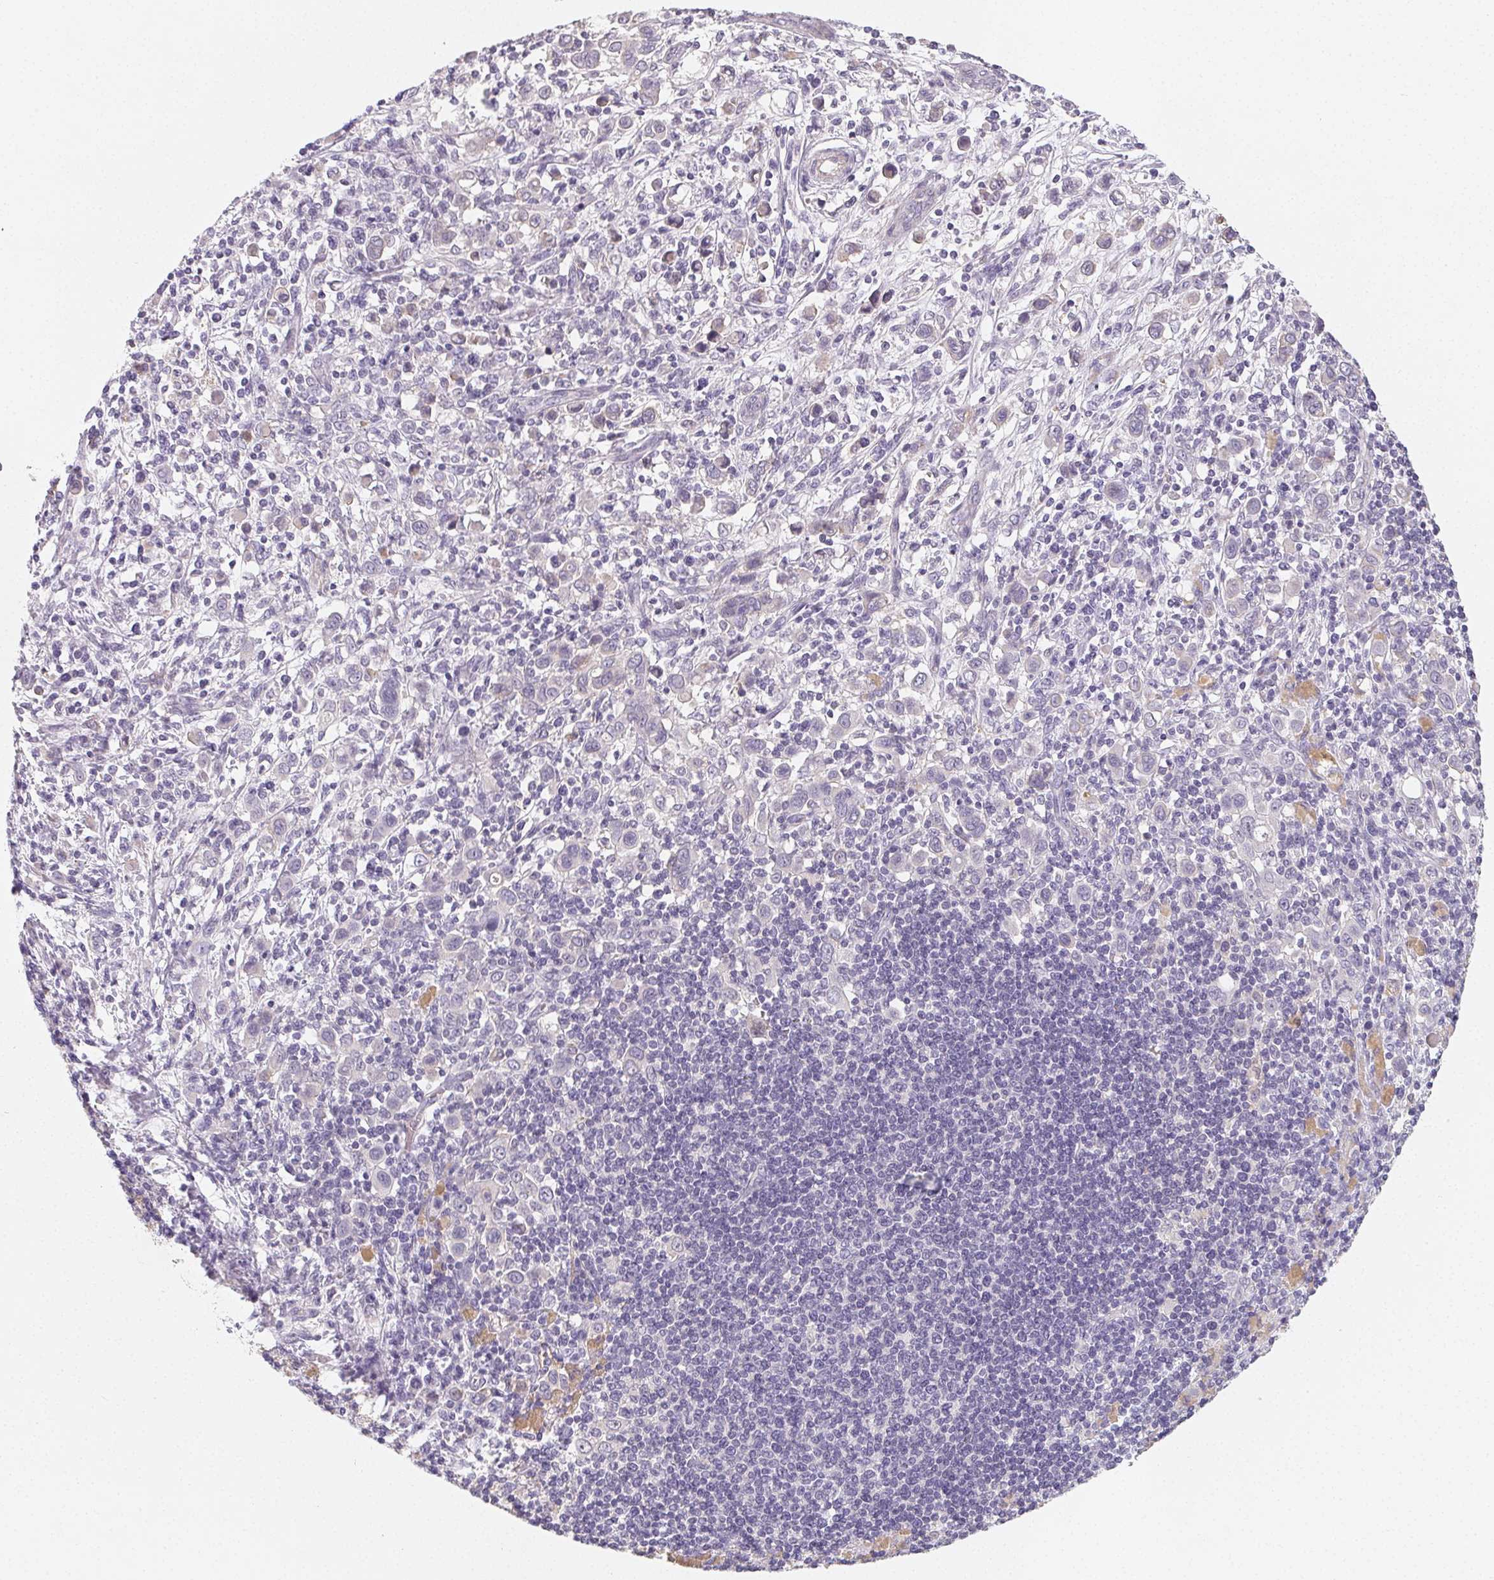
{"staining": {"intensity": "negative", "quantity": "none", "location": "none"}, "tissue": "stomach cancer", "cell_type": "Tumor cells", "image_type": "cancer", "snomed": [{"axis": "morphology", "description": "Adenocarcinoma, NOS"}, {"axis": "topography", "description": "Stomach, upper"}], "caption": "Immunohistochemistry of stomach cancer (adenocarcinoma) demonstrates no staining in tumor cells.", "gene": "LRRC23", "patient": {"sex": "male", "age": 75}}